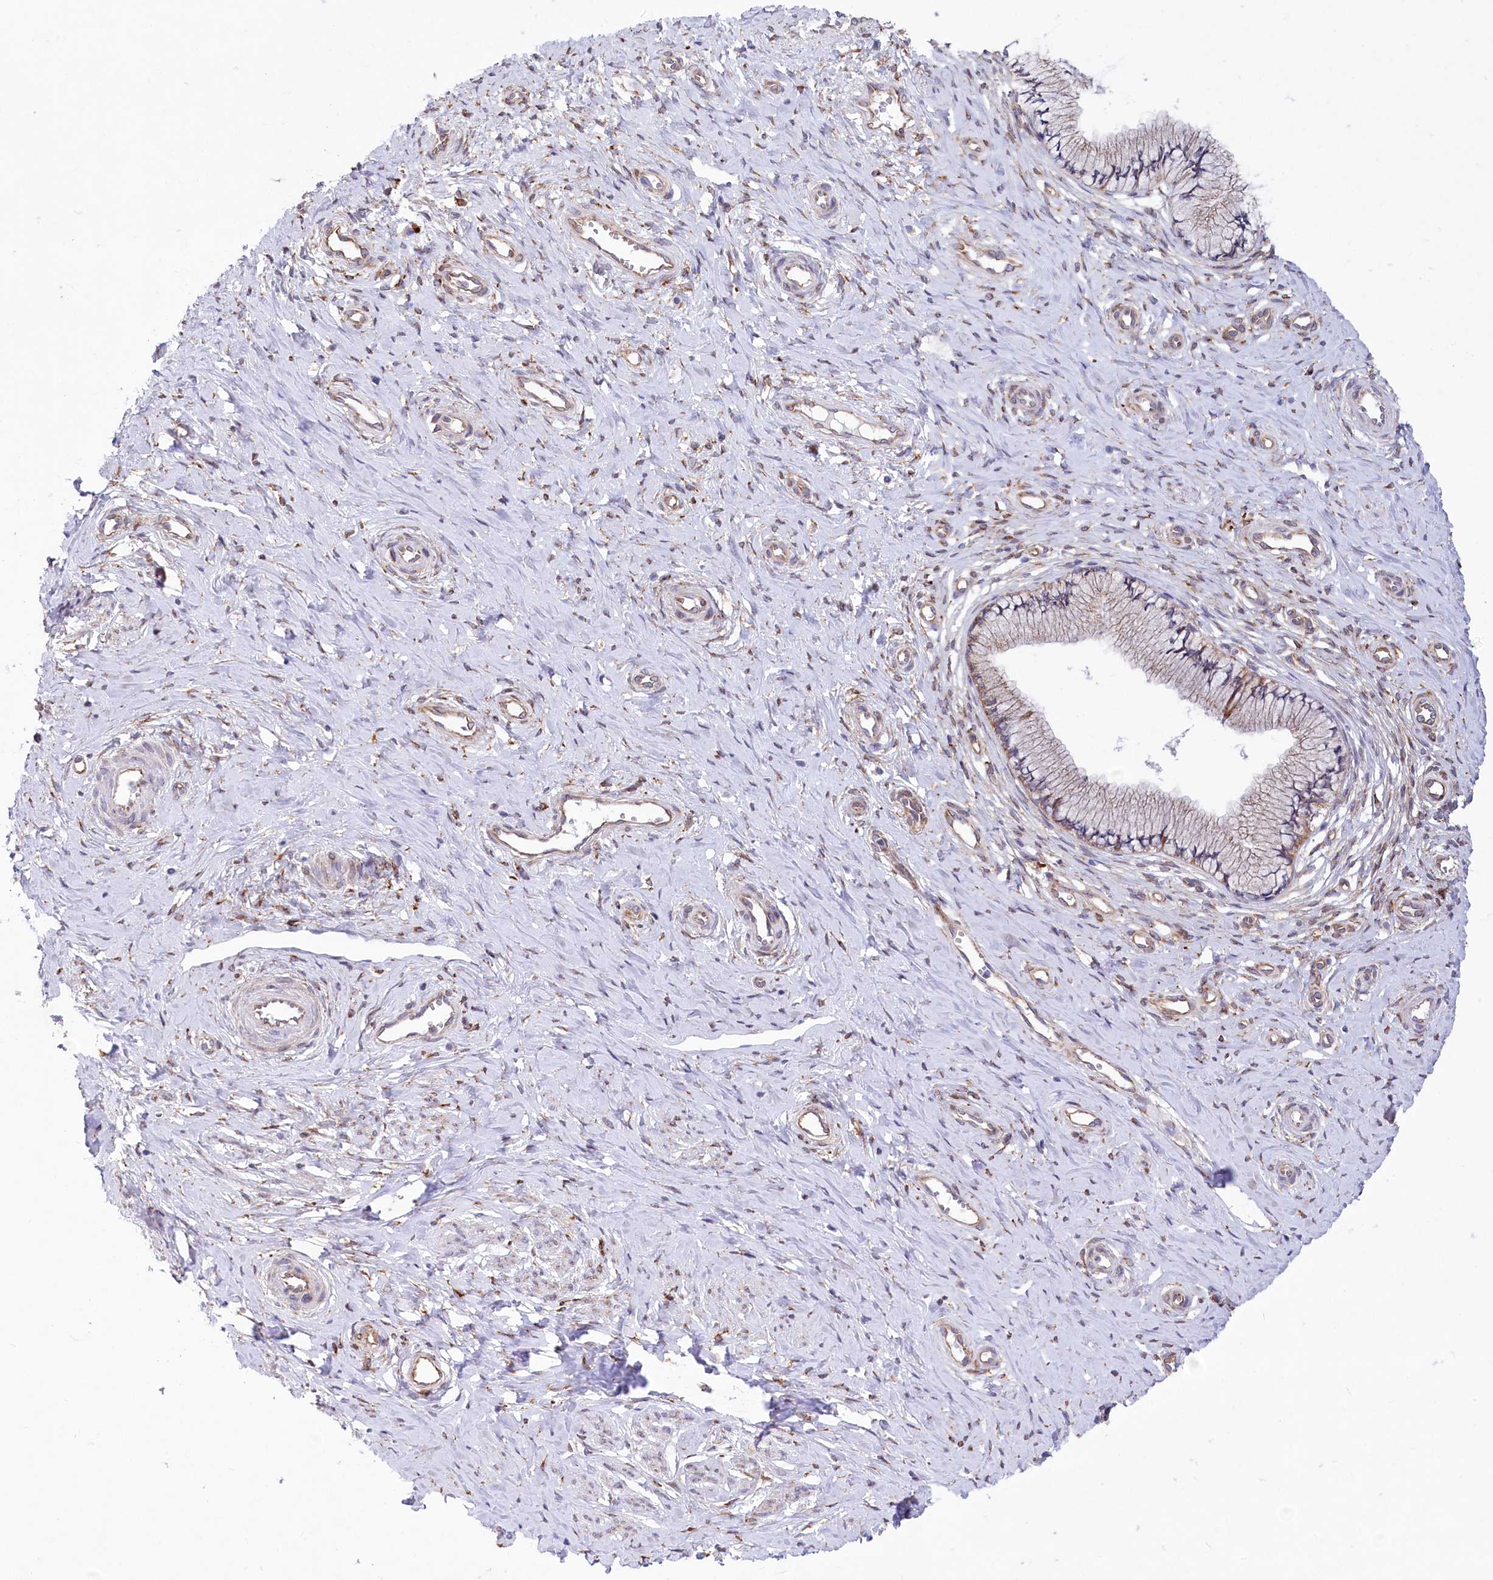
{"staining": {"intensity": "weak", "quantity": "25%-75%", "location": "cytoplasmic/membranous"}, "tissue": "cervix", "cell_type": "Glandular cells", "image_type": "normal", "snomed": [{"axis": "morphology", "description": "Normal tissue, NOS"}, {"axis": "topography", "description": "Cervix"}], "caption": "A micrograph showing weak cytoplasmic/membranous expression in approximately 25%-75% of glandular cells in normal cervix, as visualized by brown immunohistochemical staining.", "gene": "CHID1", "patient": {"sex": "female", "age": 36}}